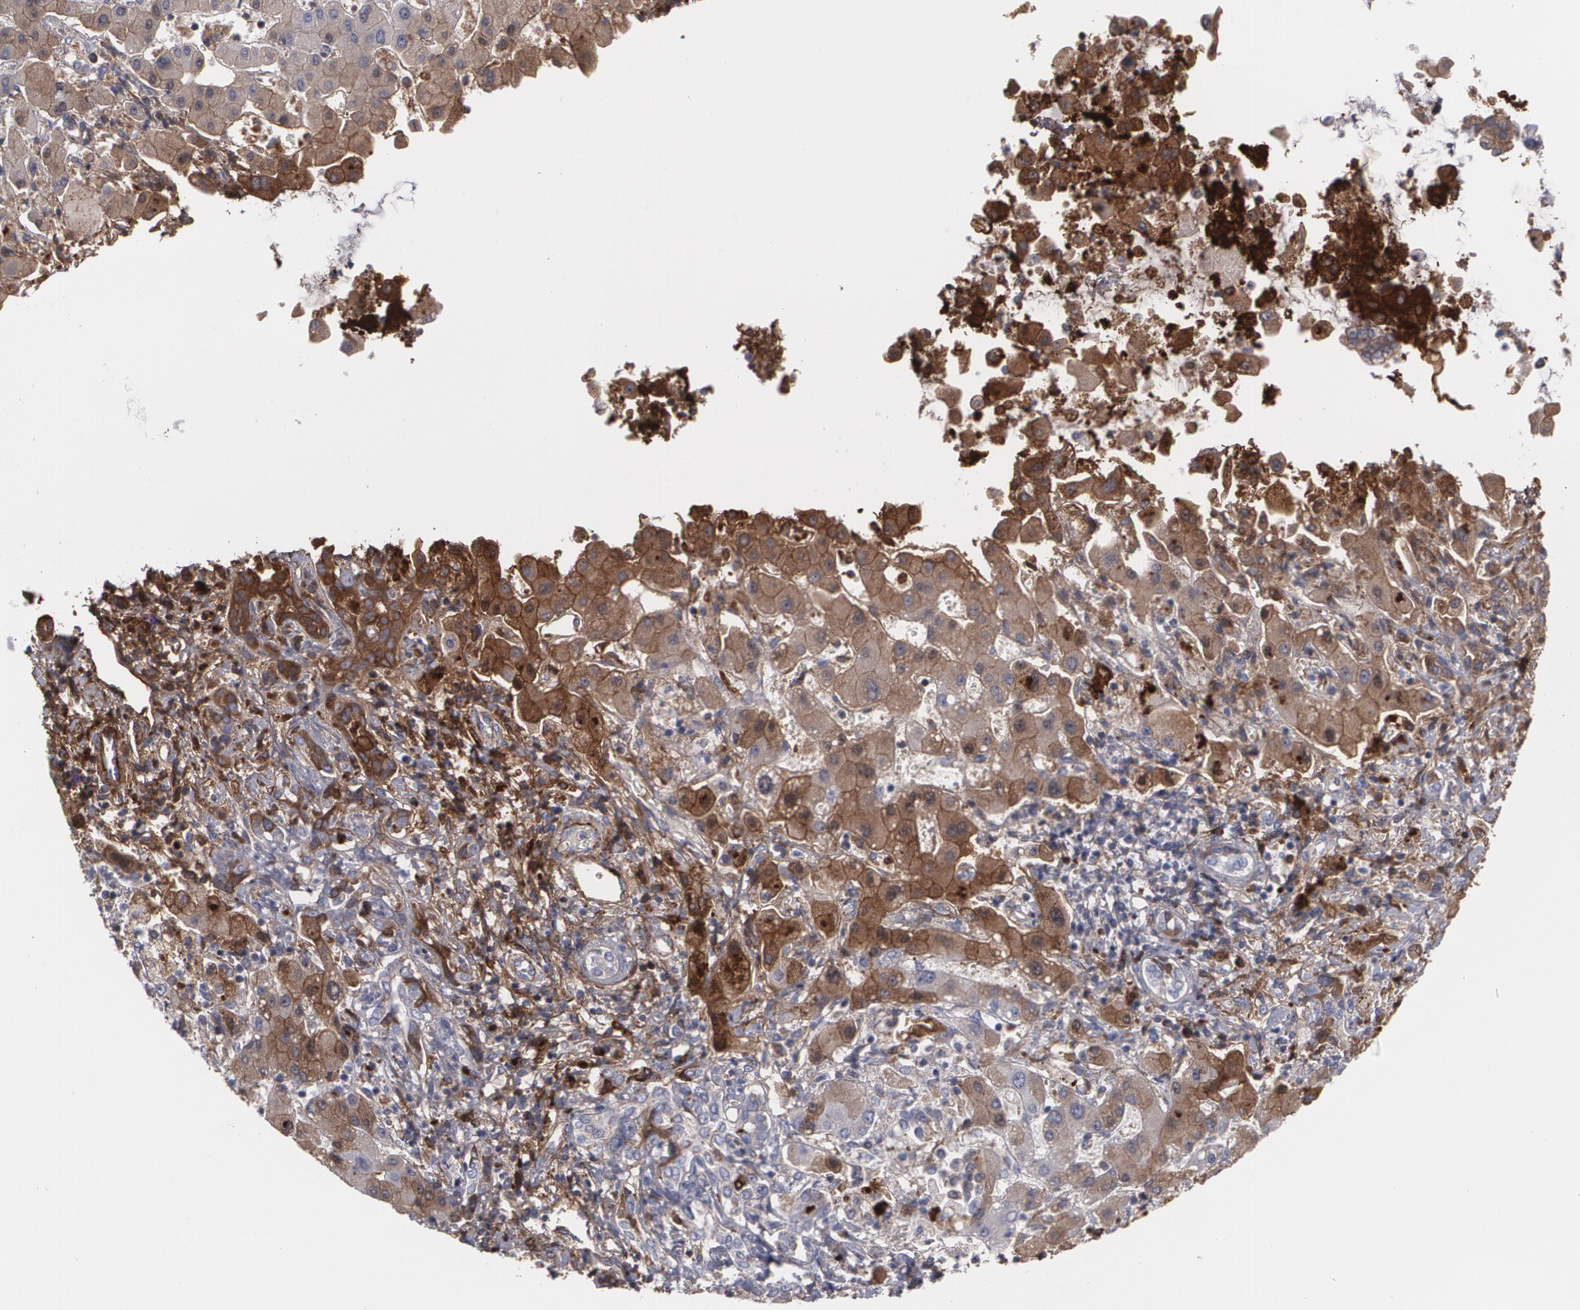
{"staining": {"intensity": "strong", "quantity": ">75%", "location": "cytoplasmic/membranous"}, "tissue": "liver cancer", "cell_type": "Tumor cells", "image_type": "cancer", "snomed": [{"axis": "morphology", "description": "Cholangiocarcinoma"}, {"axis": "topography", "description": "Liver"}], "caption": "Liver cancer (cholangiocarcinoma) stained with immunohistochemistry demonstrates strong cytoplasmic/membranous positivity in about >75% of tumor cells.", "gene": "FBLN1", "patient": {"sex": "male", "age": 50}}